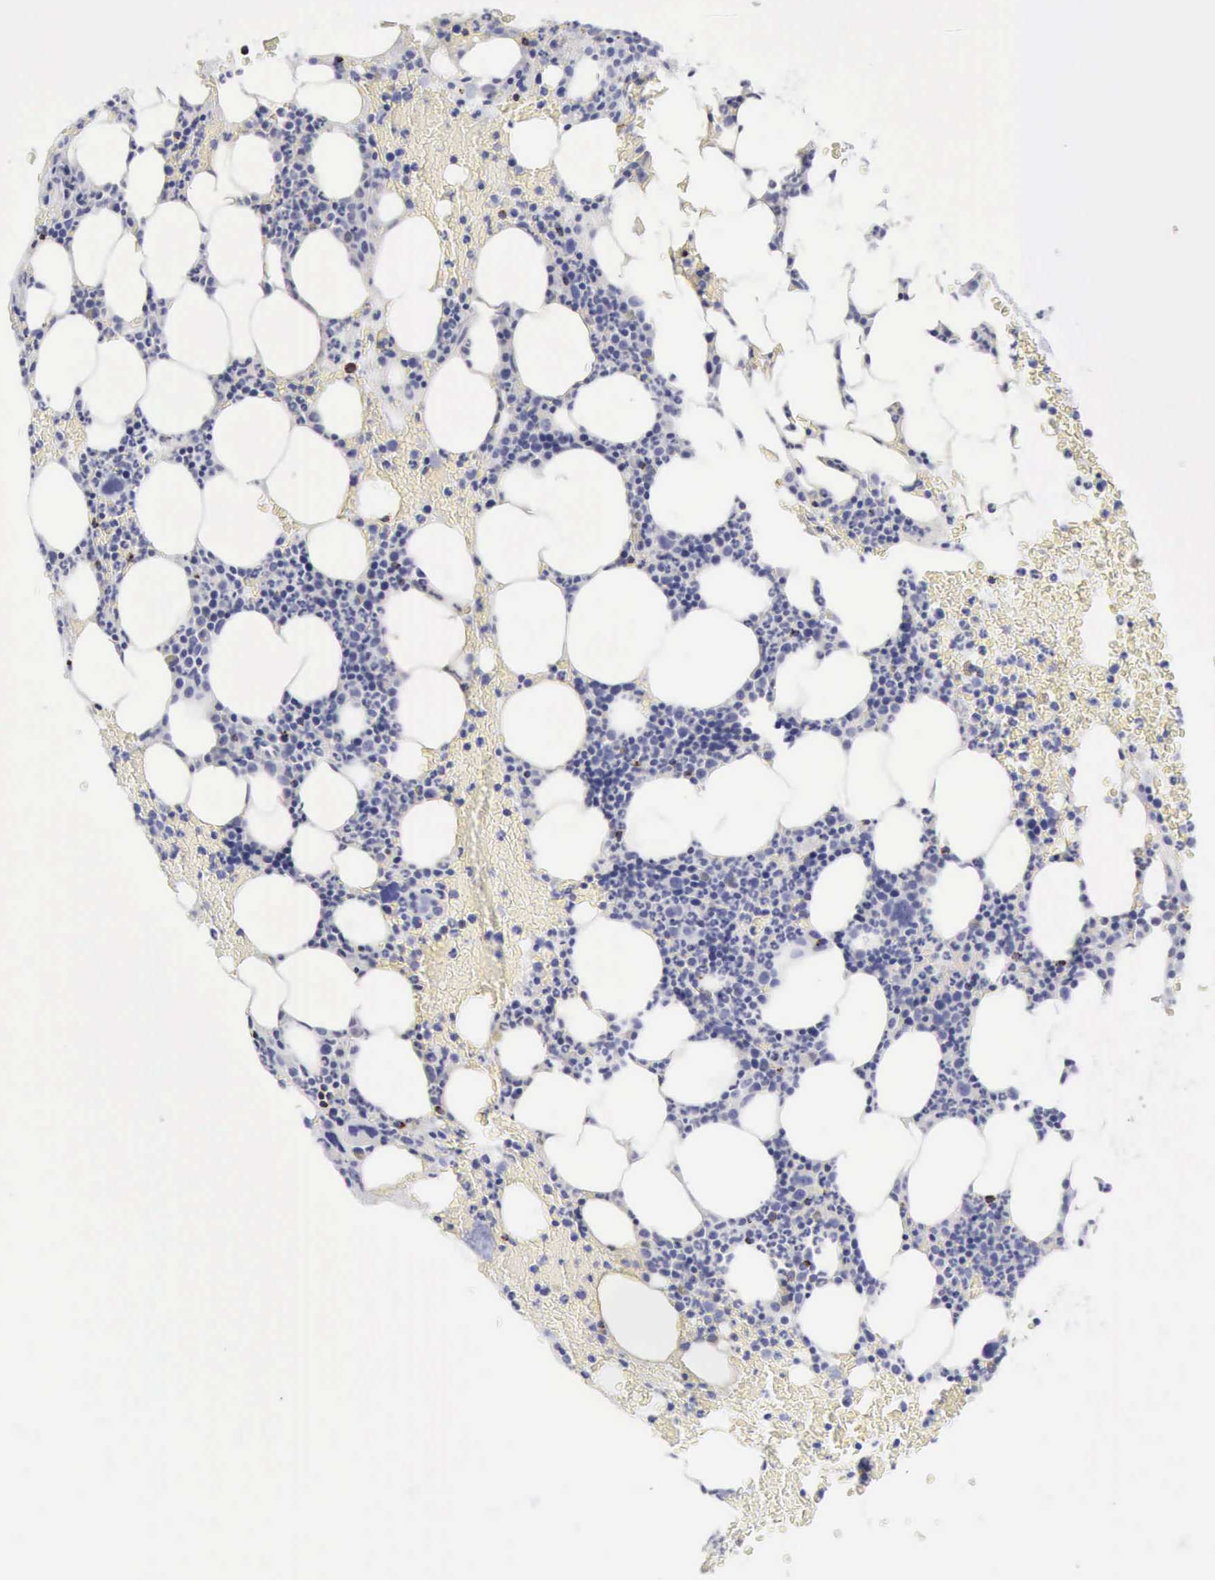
{"staining": {"intensity": "moderate", "quantity": "<25%", "location": "cytoplasmic/membranous,nuclear"}, "tissue": "bone marrow", "cell_type": "Hematopoietic cells", "image_type": "normal", "snomed": [{"axis": "morphology", "description": "Normal tissue, NOS"}, {"axis": "topography", "description": "Bone marrow"}], "caption": "Bone marrow stained with immunohistochemistry exhibits moderate cytoplasmic/membranous,nuclear expression in approximately <25% of hematopoietic cells.", "gene": "GZMB", "patient": {"sex": "female", "age": 53}}